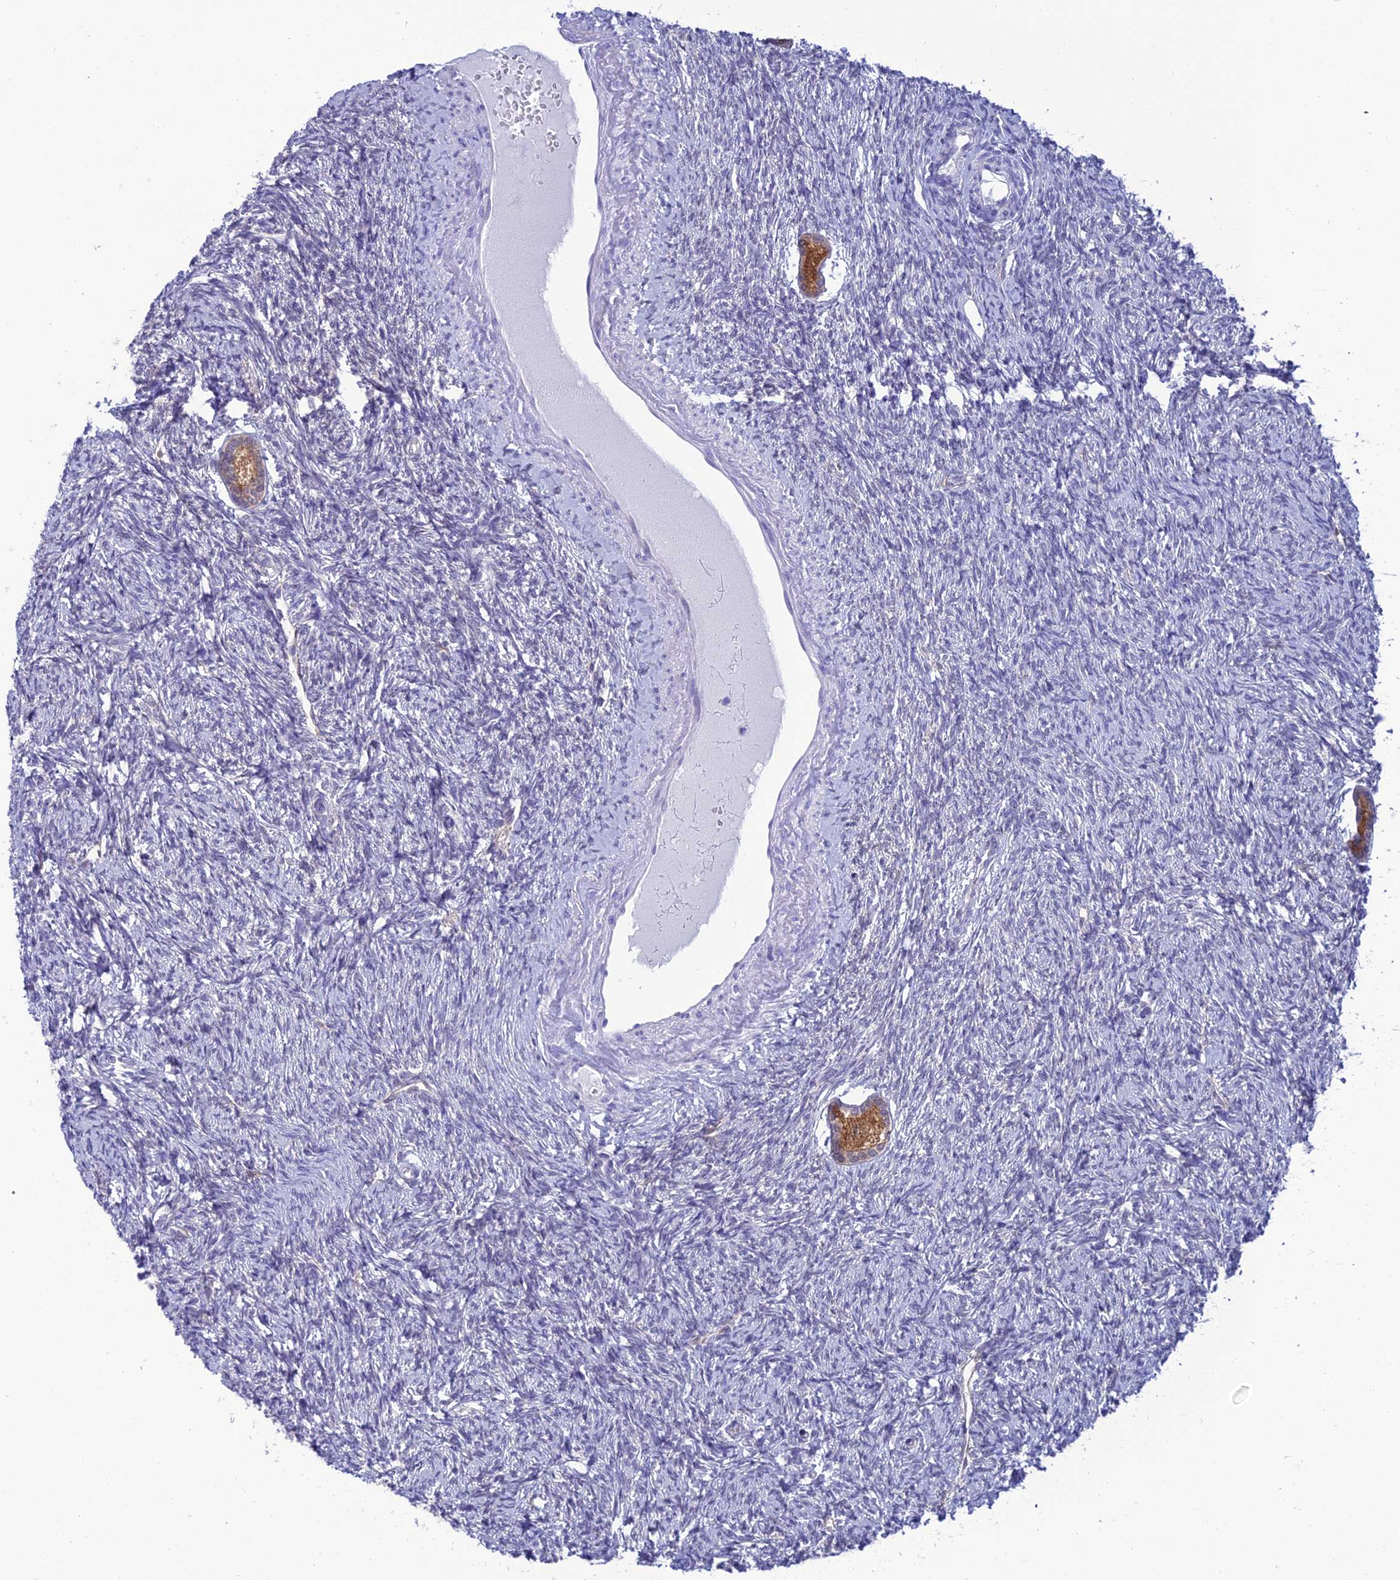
{"staining": {"intensity": "moderate", "quantity": ">75%", "location": "cytoplasmic/membranous"}, "tissue": "ovary", "cell_type": "Follicle cells", "image_type": "normal", "snomed": [{"axis": "morphology", "description": "Normal tissue, NOS"}, {"axis": "morphology", "description": "Cyst, NOS"}, {"axis": "topography", "description": "Ovary"}], "caption": "Protein analysis of normal ovary displays moderate cytoplasmic/membranous expression in approximately >75% of follicle cells.", "gene": "GNPNAT1", "patient": {"sex": "female", "age": 33}}